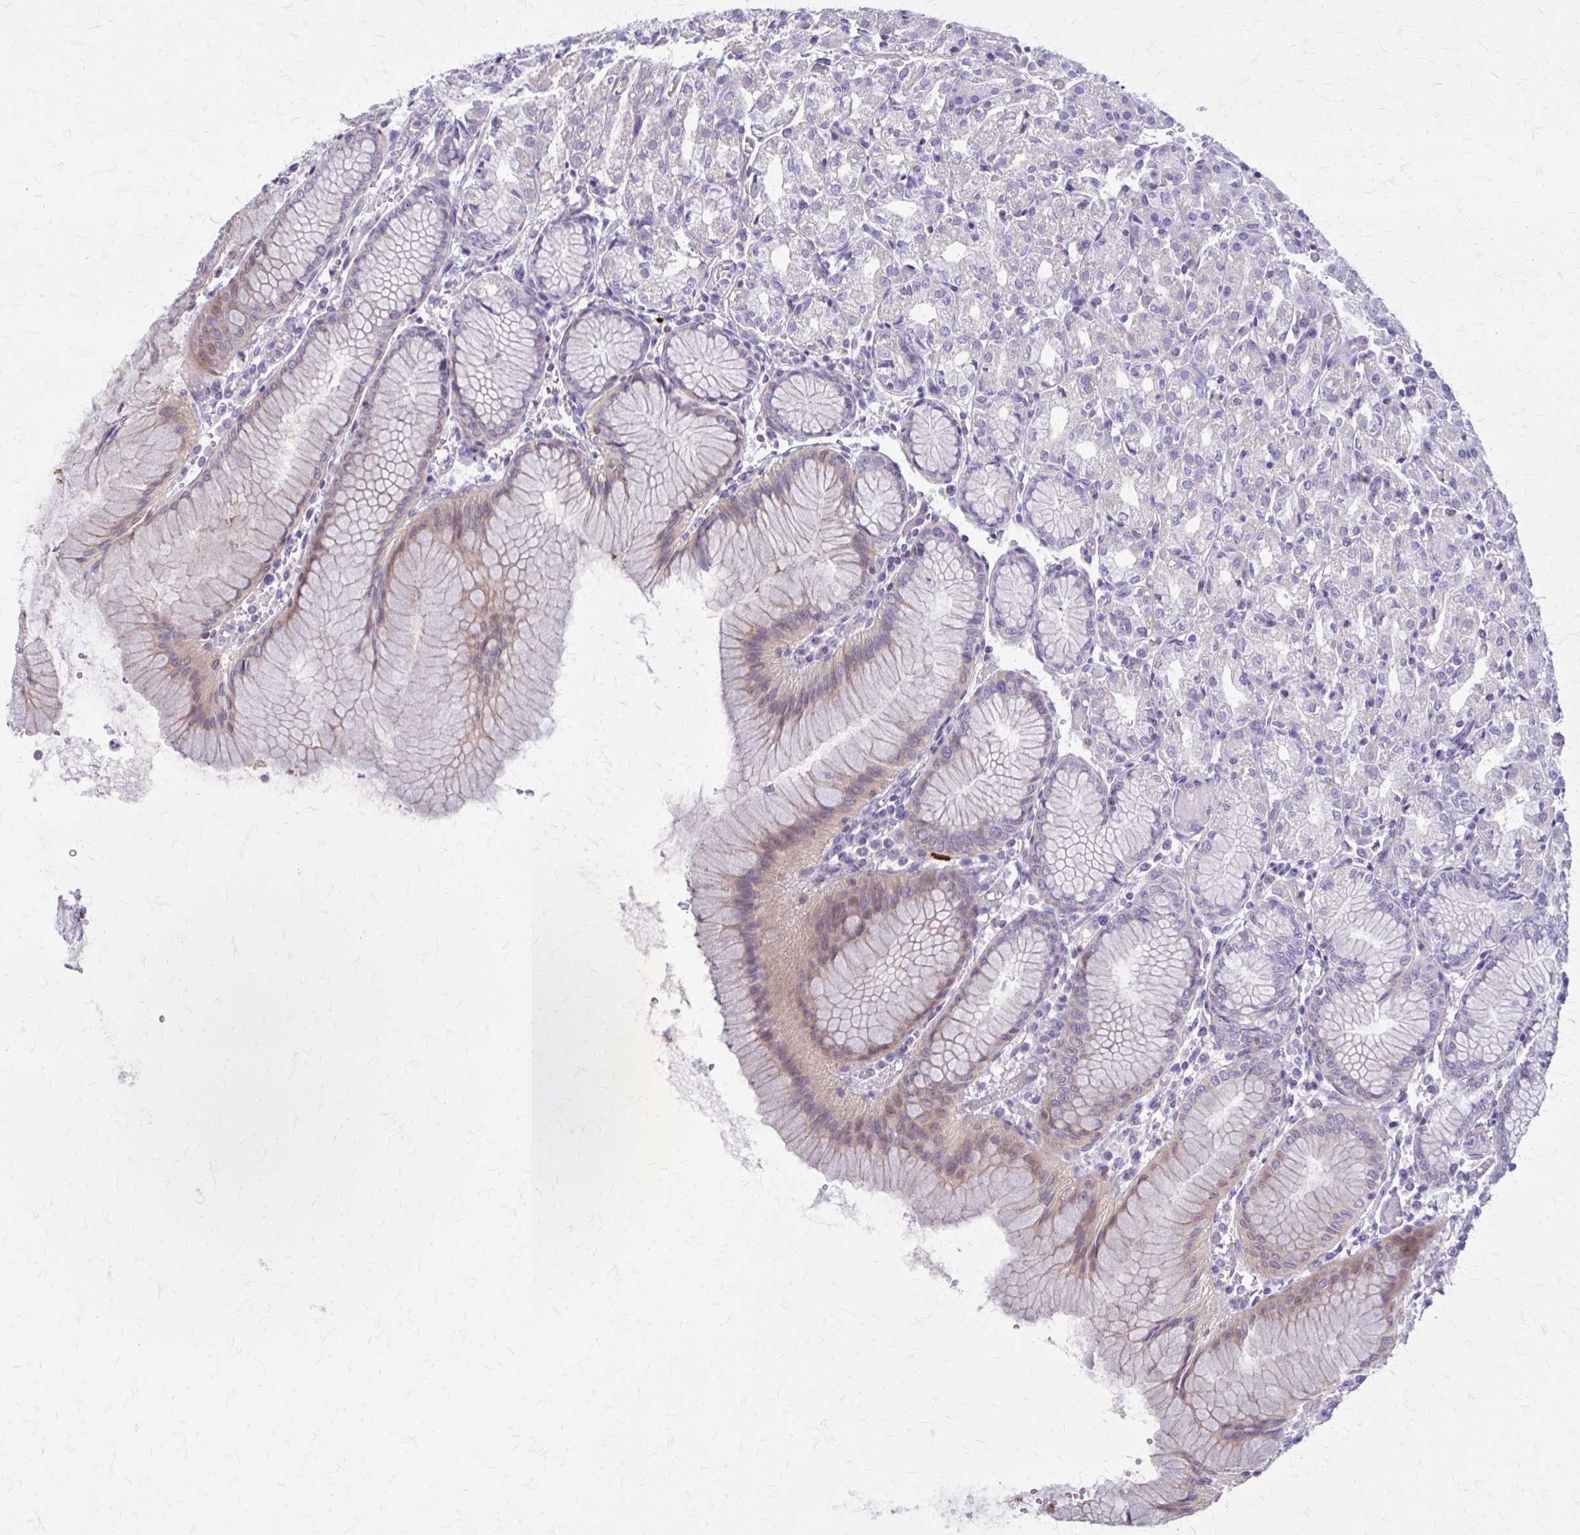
{"staining": {"intensity": "weak", "quantity": "<25%", "location": "cytoplasmic/membranous,nuclear"}, "tissue": "stomach", "cell_type": "Glandular cells", "image_type": "normal", "snomed": [{"axis": "morphology", "description": "Normal tissue, NOS"}, {"axis": "topography", "description": "Stomach"}], "caption": "High power microscopy micrograph of an immunohistochemistry micrograph of unremarkable stomach, revealing no significant staining in glandular cells.", "gene": "PITPNM1", "patient": {"sex": "female", "age": 57}}